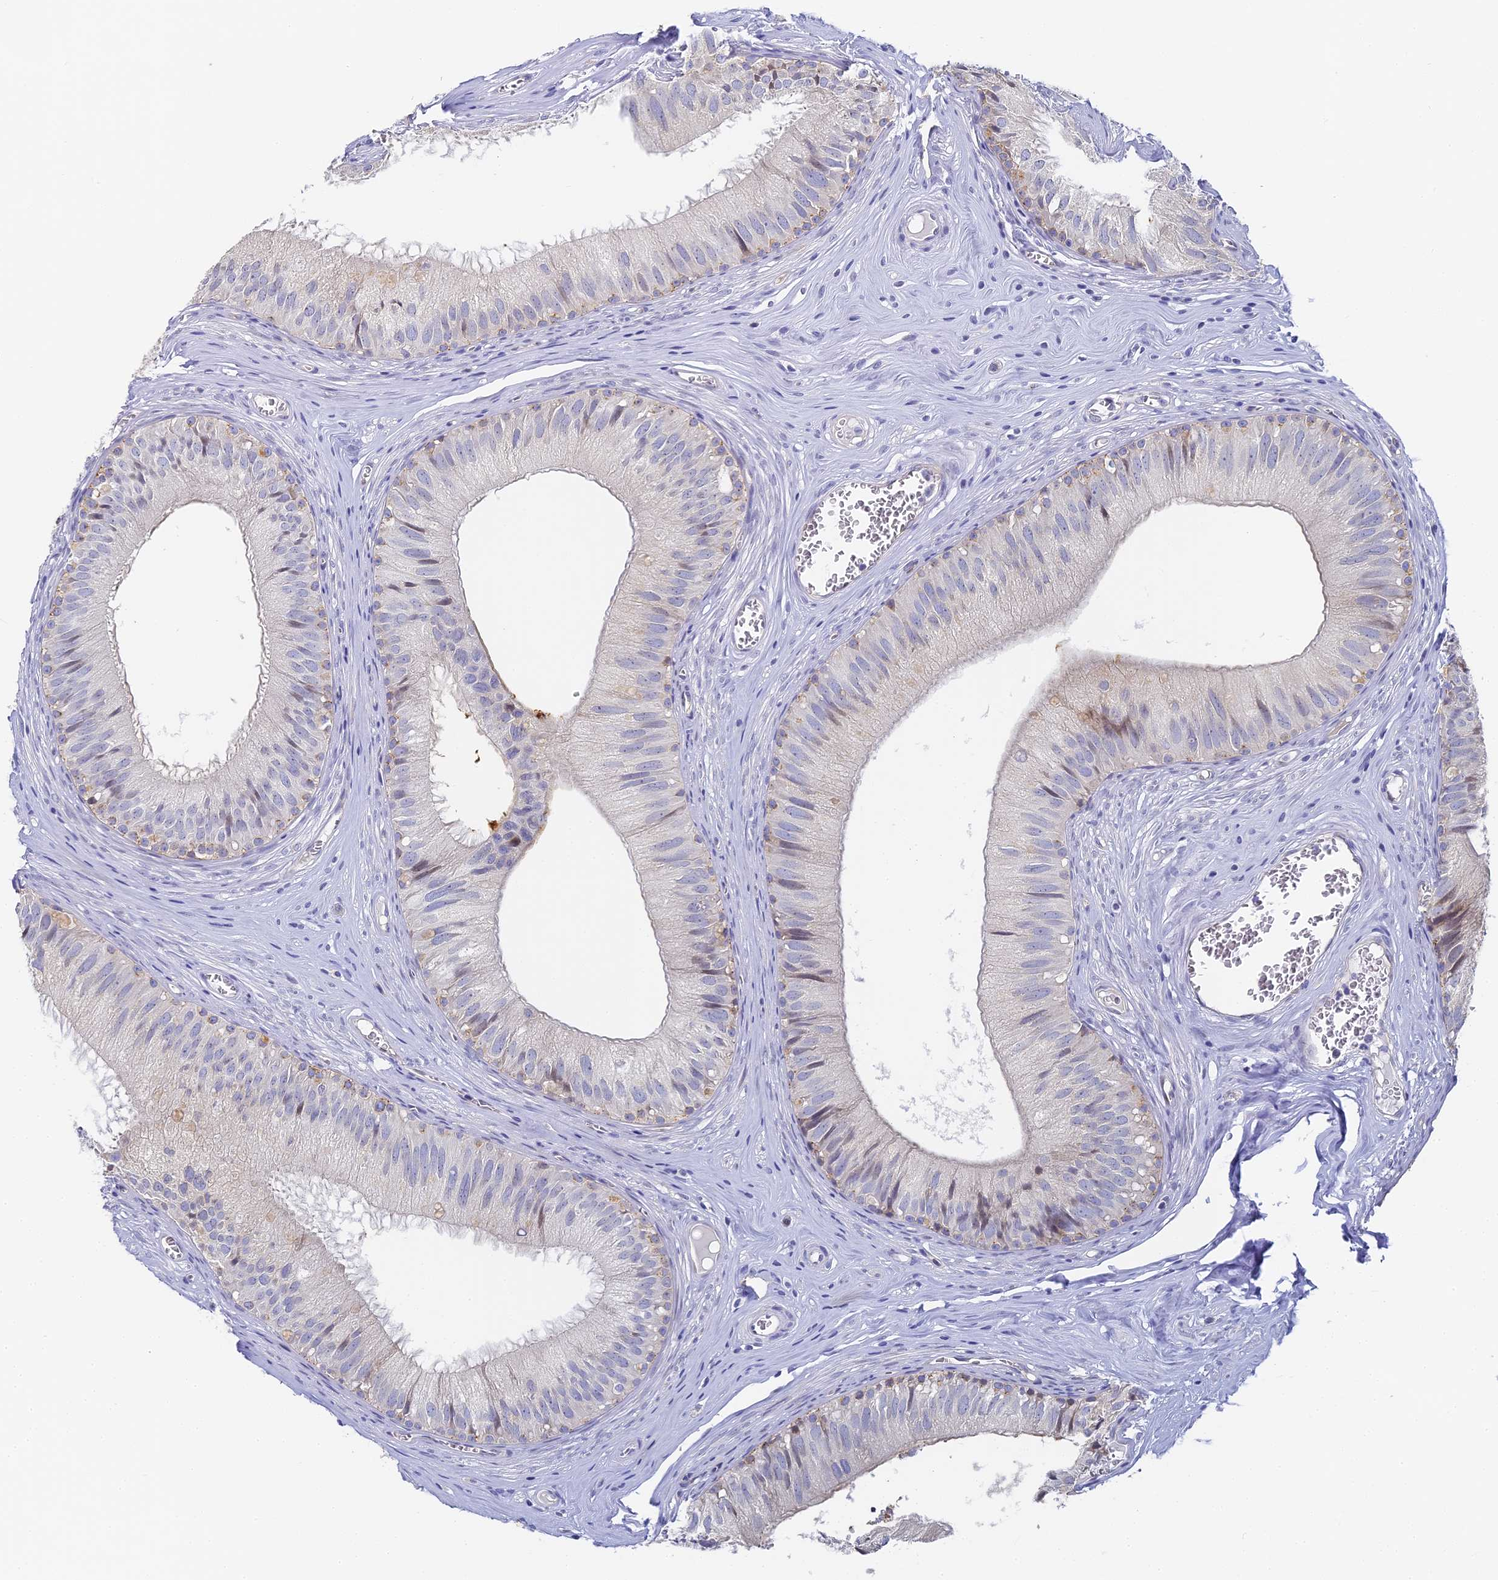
{"staining": {"intensity": "weak", "quantity": "<25%", "location": "cytoplasmic/membranous"}, "tissue": "epididymis", "cell_type": "Glandular cells", "image_type": "normal", "snomed": [{"axis": "morphology", "description": "Normal tissue, NOS"}, {"axis": "topography", "description": "Epididymis"}], "caption": "A high-resolution image shows immunohistochemistry (IHC) staining of unremarkable epididymis, which displays no significant expression in glandular cells. (DAB (3,3'-diaminobenzidine) IHC visualized using brightfield microscopy, high magnification).", "gene": "GJA1", "patient": {"sex": "male", "age": 36}}